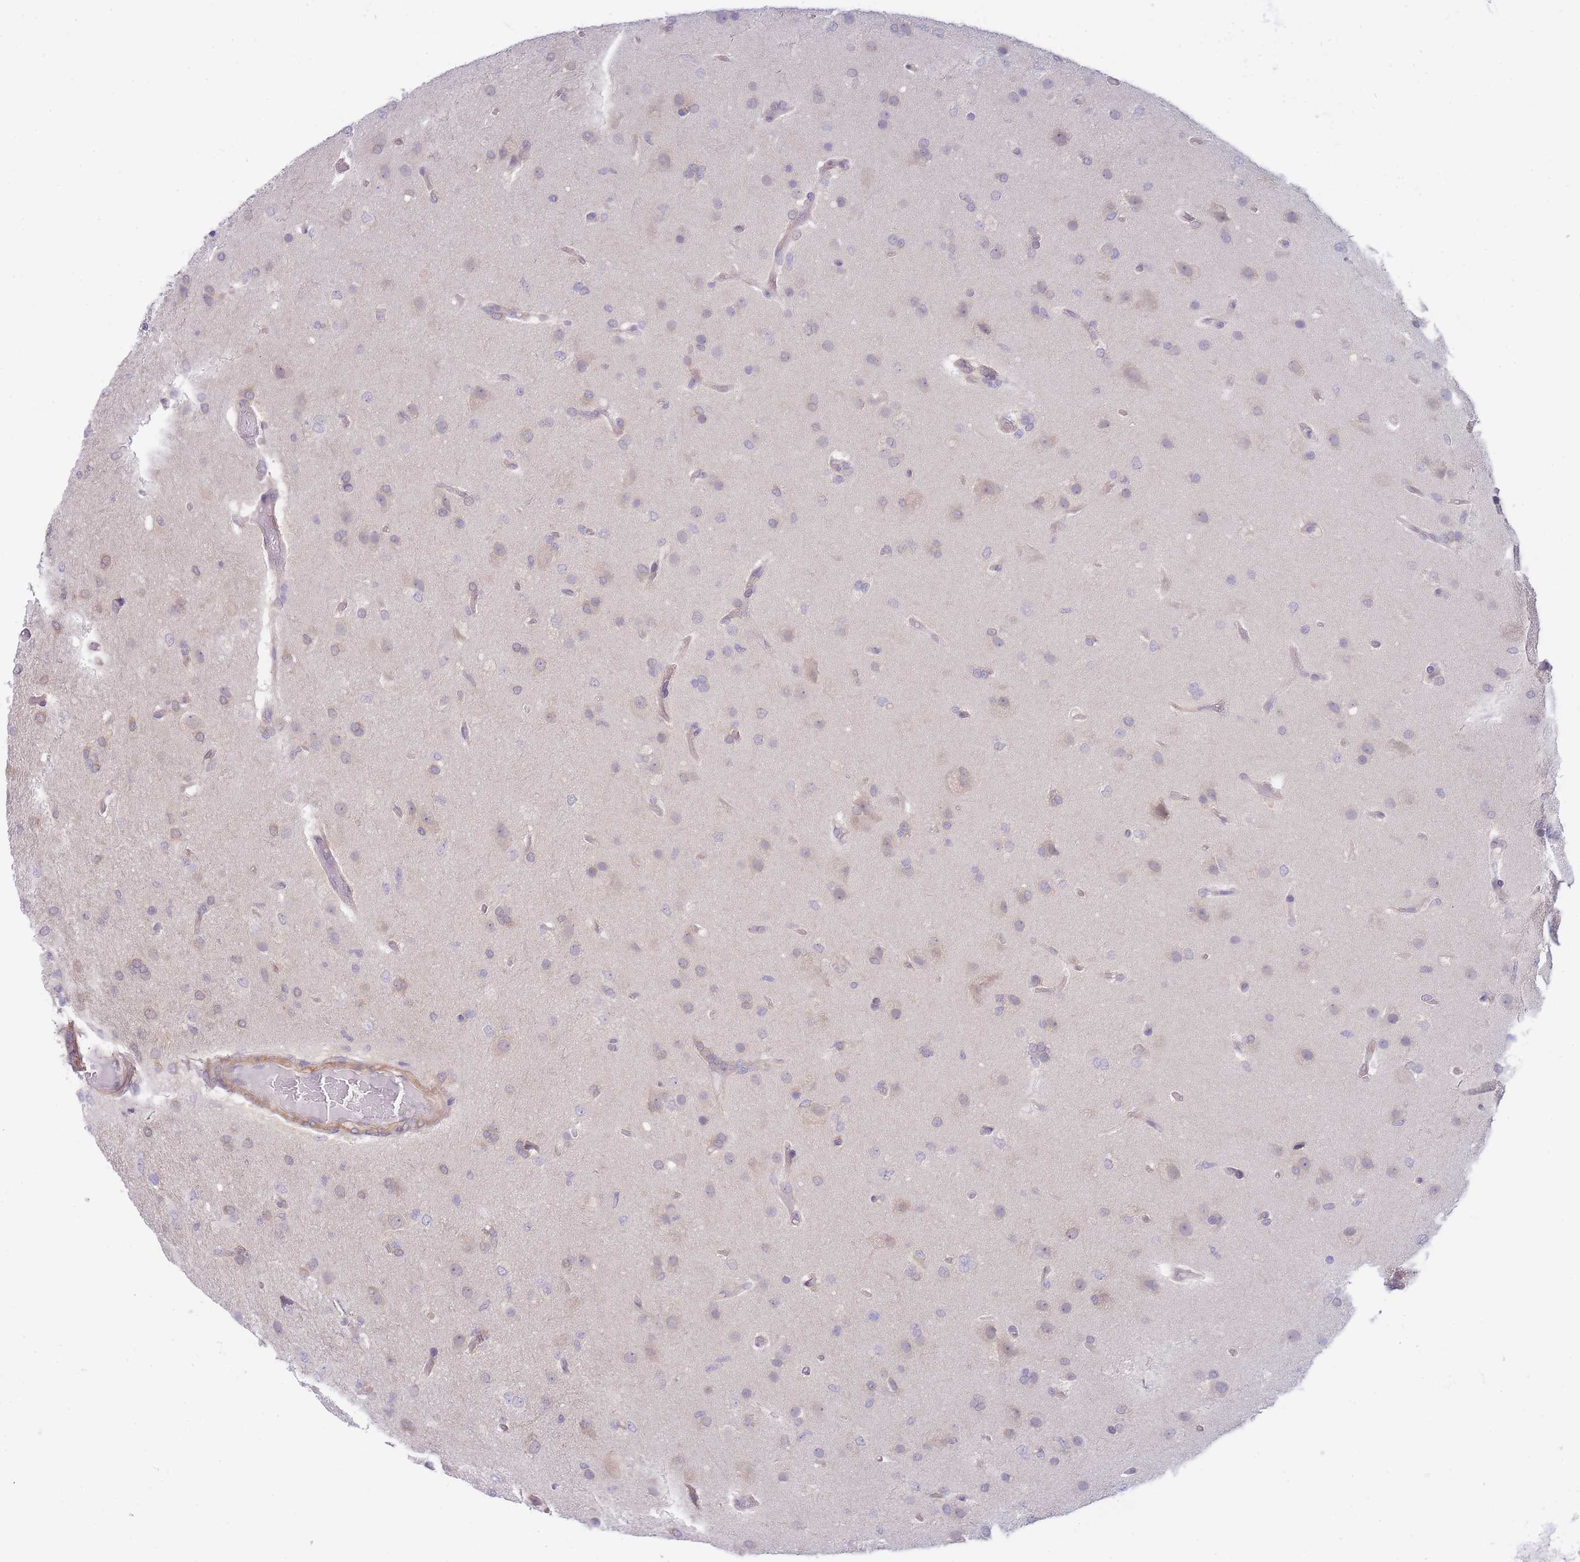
{"staining": {"intensity": "moderate", "quantity": "25%-75%", "location": "cytoplasmic/membranous"}, "tissue": "glioma", "cell_type": "Tumor cells", "image_type": "cancer", "snomed": [{"axis": "morphology", "description": "Glioma, malignant, High grade"}, {"axis": "topography", "description": "Brain"}], "caption": "This is a histology image of IHC staining of malignant glioma (high-grade), which shows moderate expression in the cytoplasmic/membranous of tumor cells.", "gene": "SUGT1", "patient": {"sex": "female", "age": 74}}